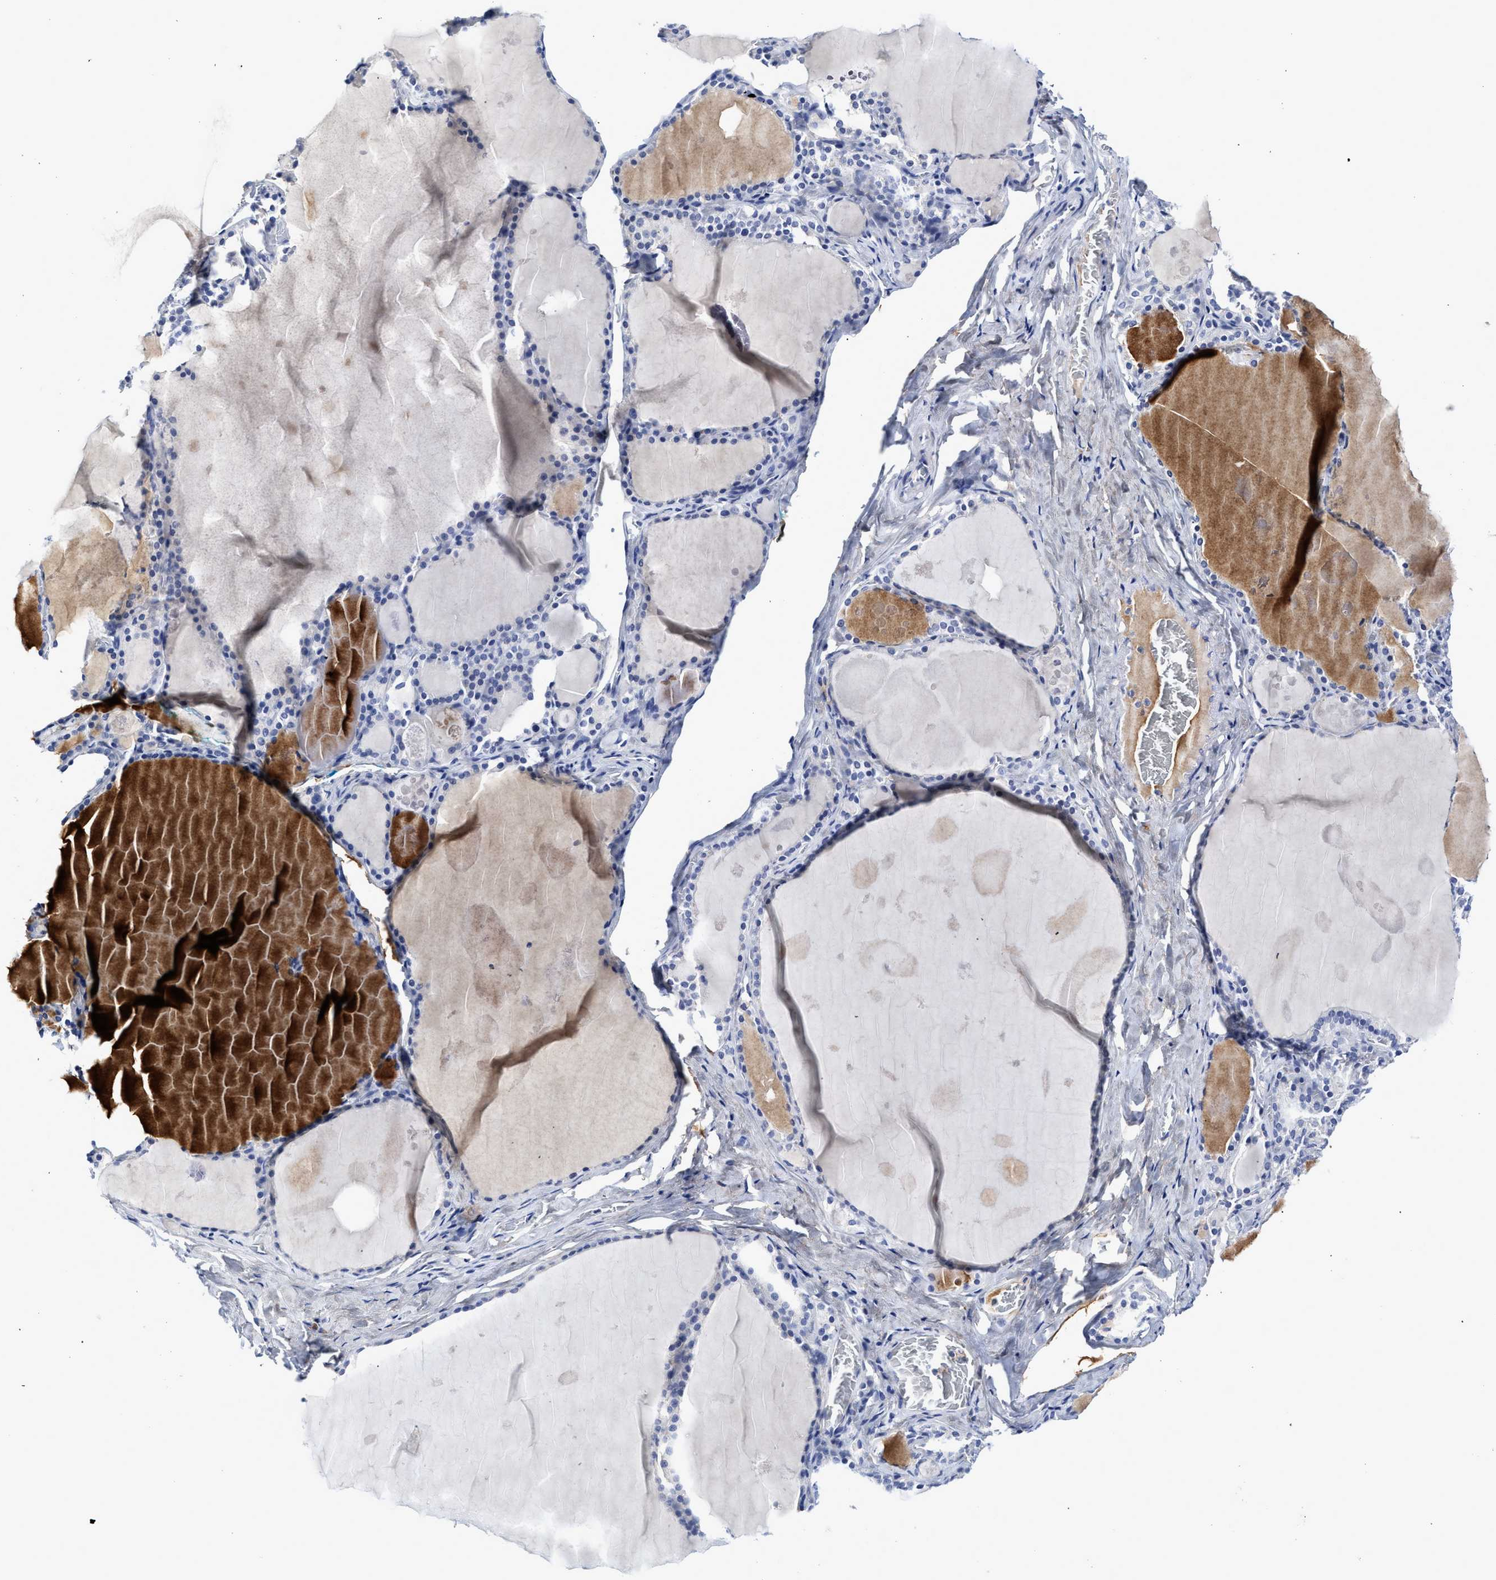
{"staining": {"intensity": "negative", "quantity": "none", "location": "none"}, "tissue": "thyroid gland", "cell_type": "Glandular cells", "image_type": "normal", "snomed": [{"axis": "morphology", "description": "Normal tissue, NOS"}, {"axis": "topography", "description": "Thyroid gland"}], "caption": "DAB immunohistochemical staining of unremarkable thyroid gland displays no significant expression in glandular cells. Nuclei are stained in blue.", "gene": "C2", "patient": {"sex": "male", "age": 56}}